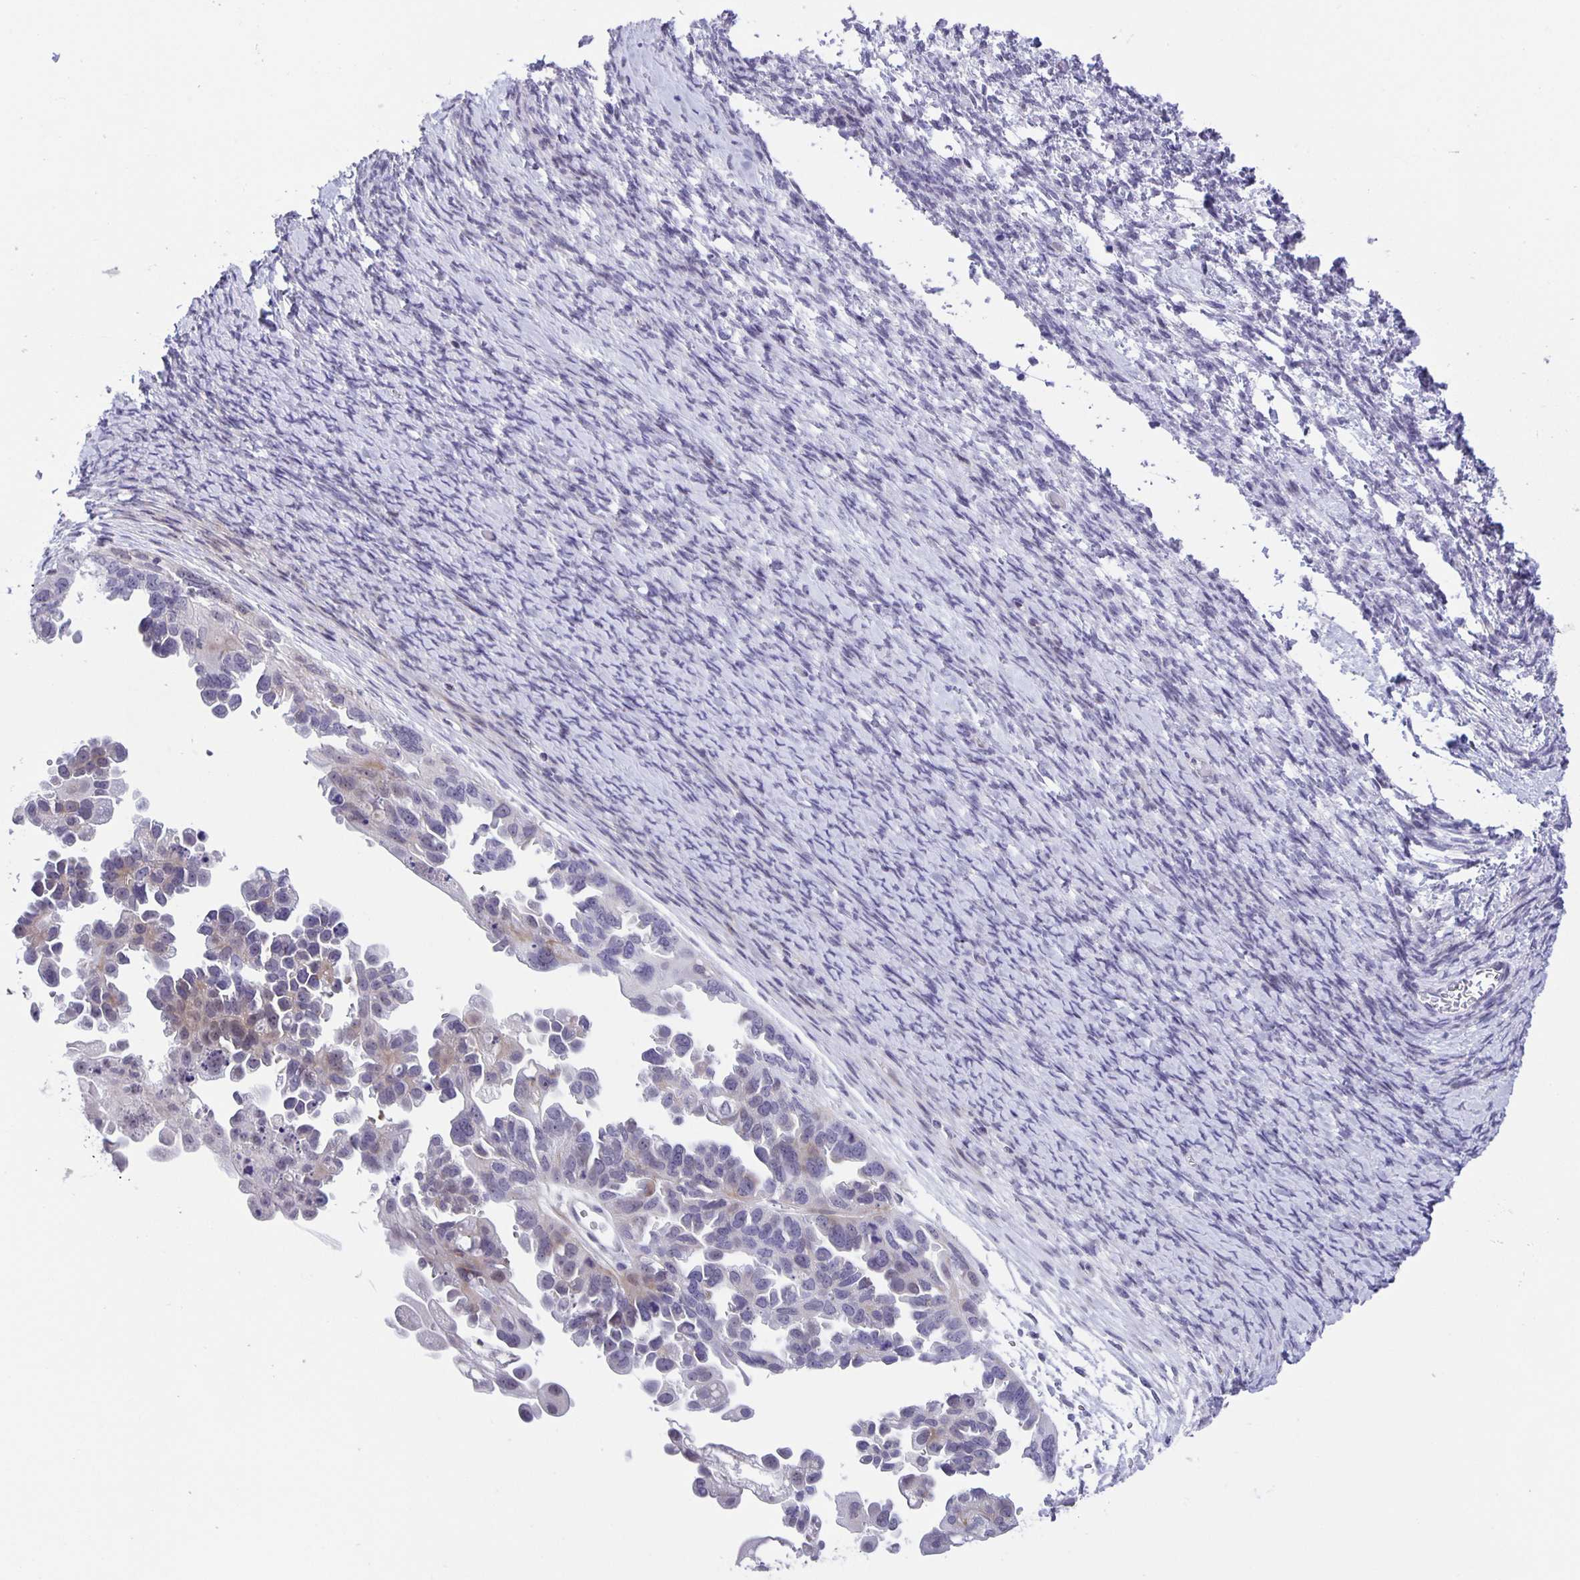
{"staining": {"intensity": "negative", "quantity": "none", "location": "none"}, "tissue": "ovarian cancer", "cell_type": "Tumor cells", "image_type": "cancer", "snomed": [{"axis": "morphology", "description": "Cystadenocarcinoma, serous, NOS"}, {"axis": "topography", "description": "Ovary"}], "caption": "An image of human ovarian cancer (serous cystadenocarcinoma) is negative for staining in tumor cells. Brightfield microscopy of immunohistochemistry (IHC) stained with DAB (3,3'-diaminobenzidine) (brown) and hematoxylin (blue), captured at high magnification.", "gene": "PHRF1", "patient": {"sex": "female", "age": 53}}